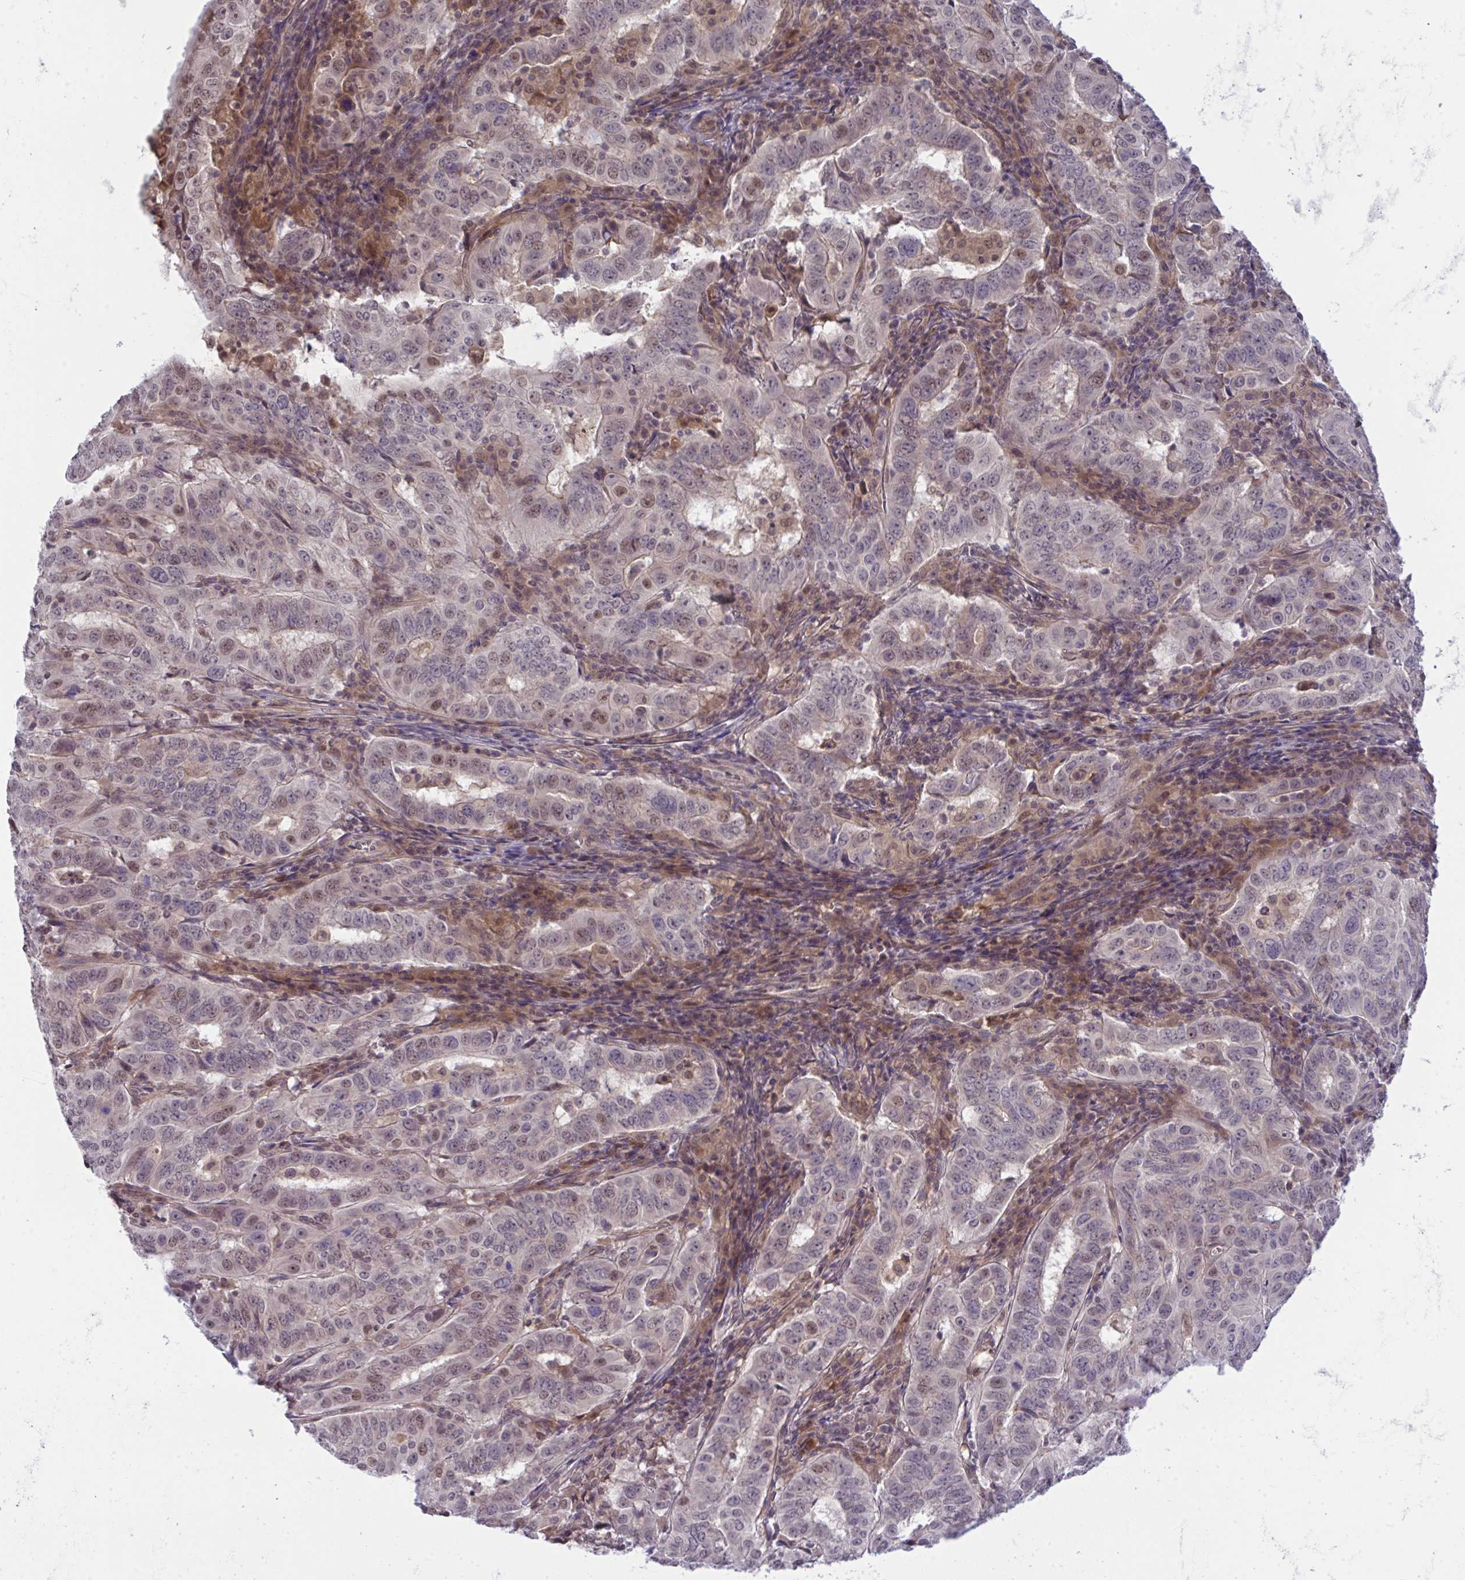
{"staining": {"intensity": "moderate", "quantity": "<25%", "location": "nuclear"}, "tissue": "pancreatic cancer", "cell_type": "Tumor cells", "image_type": "cancer", "snomed": [{"axis": "morphology", "description": "Adenocarcinoma, NOS"}, {"axis": "topography", "description": "Pancreas"}], "caption": "Immunohistochemistry (IHC) image of pancreatic cancer (adenocarcinoma) stained for a protein (brown), which reveals low levels of moderate nuclear positivity in about <25% of tumor cells.", "gene": "C9orf64", "patient": {"sex": "male", "age": 63}}